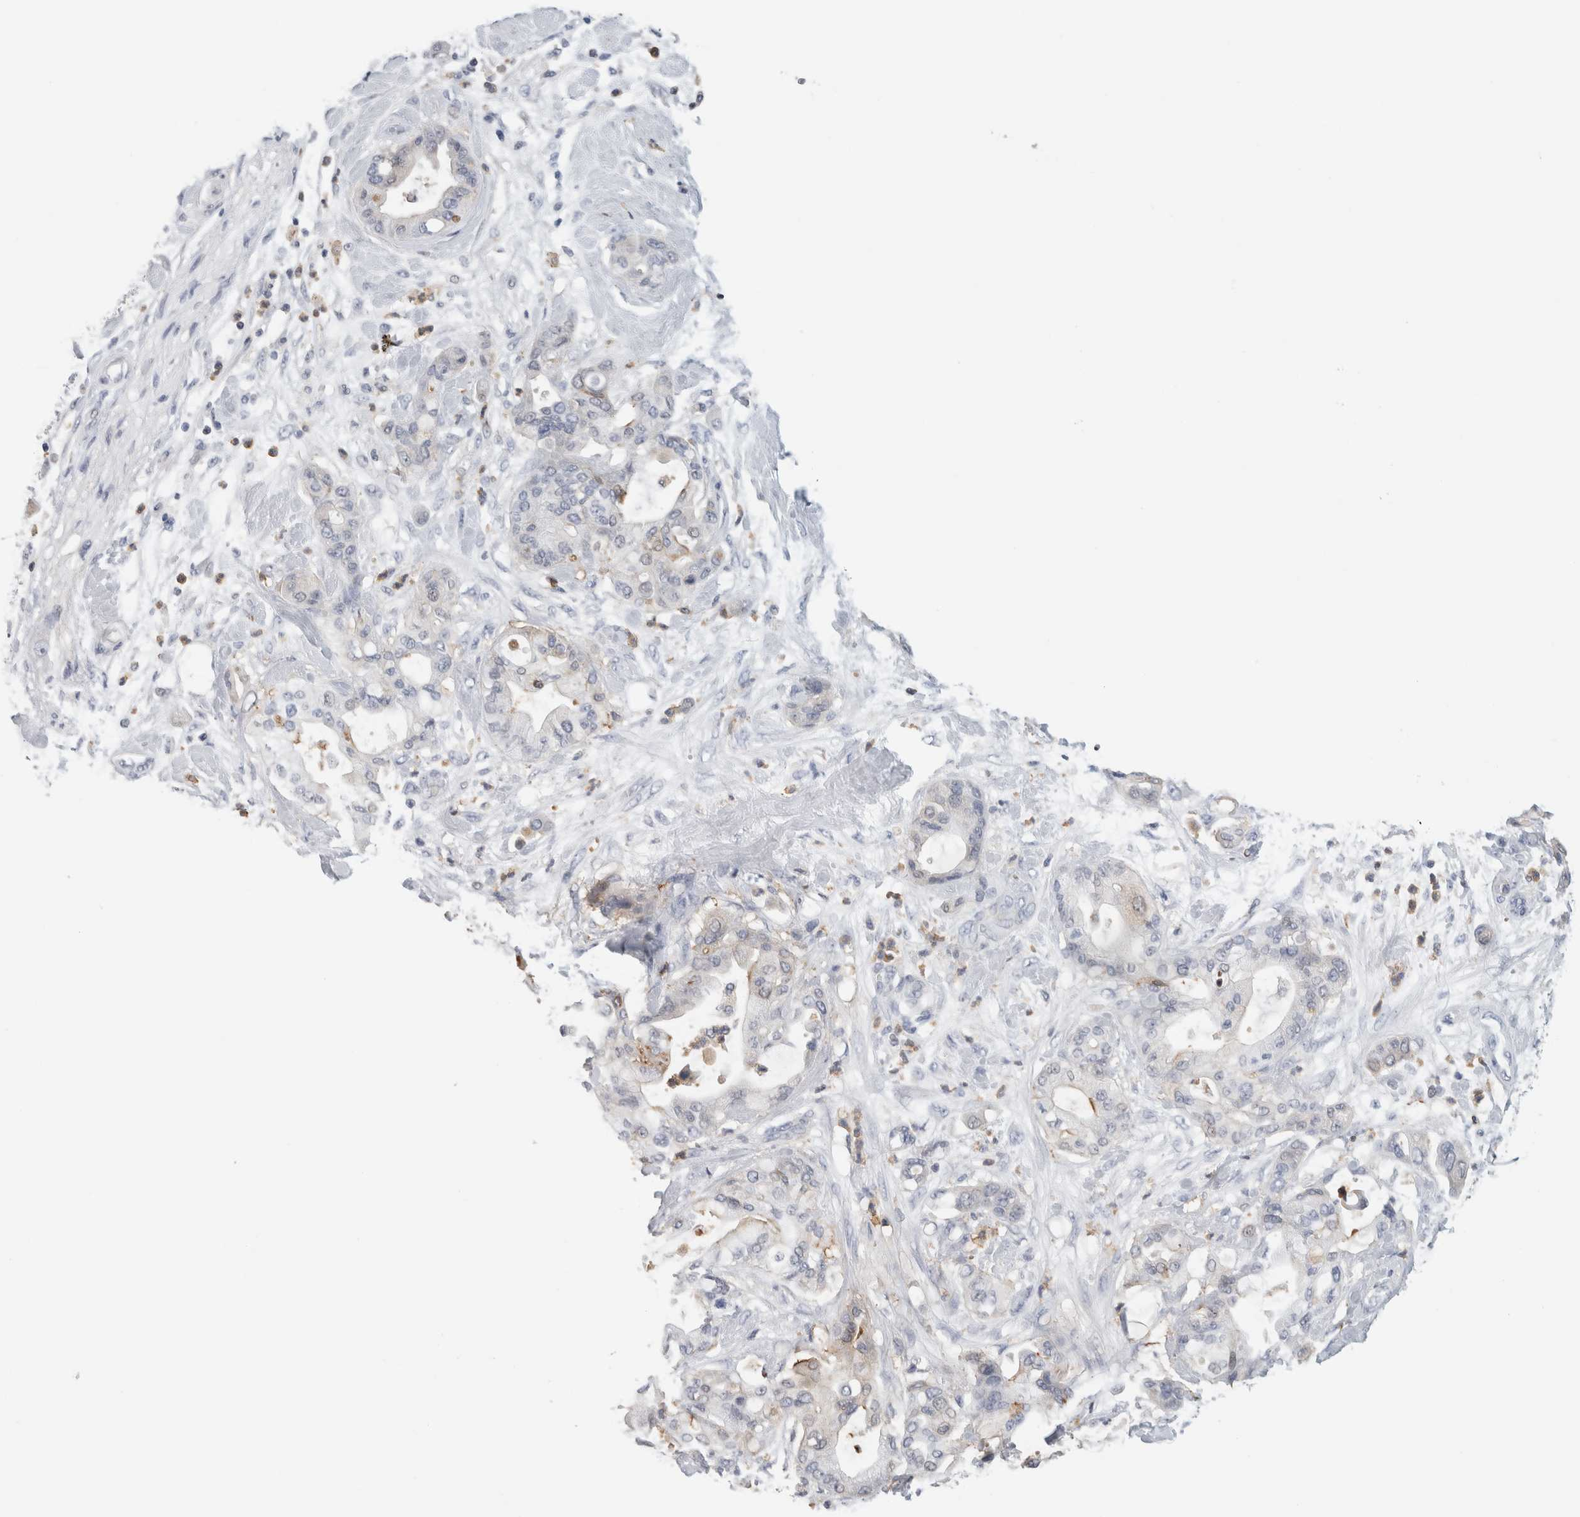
{"staining": {"intensity": "weak", "quantity": "<25%", "location": "cytoplasmic/membranous"}, "tissue": "pancreatic cancer", "cell_type": "Tumor cells", "image_type": "cancer", "snomed": [{"axis": "morphology", "description": "Adenocarcinoma, NOS"}, {"axis": "morphology", "description": "Adenocarcinoma, metastatic, NOS"}, {"axis": "topography", "description": "Lymph node"}, {"axis": "topography", "description": "Pancreas"}, {"axis": "topography", "description": "Duodenum"}], "caption": "IHC of pancreatic cancer (metastatic adenocarcinoma) demonstrates no expression in tumor cells.", "gene": "P2RY2", "patient": {"sex": "female", "age": 64}}